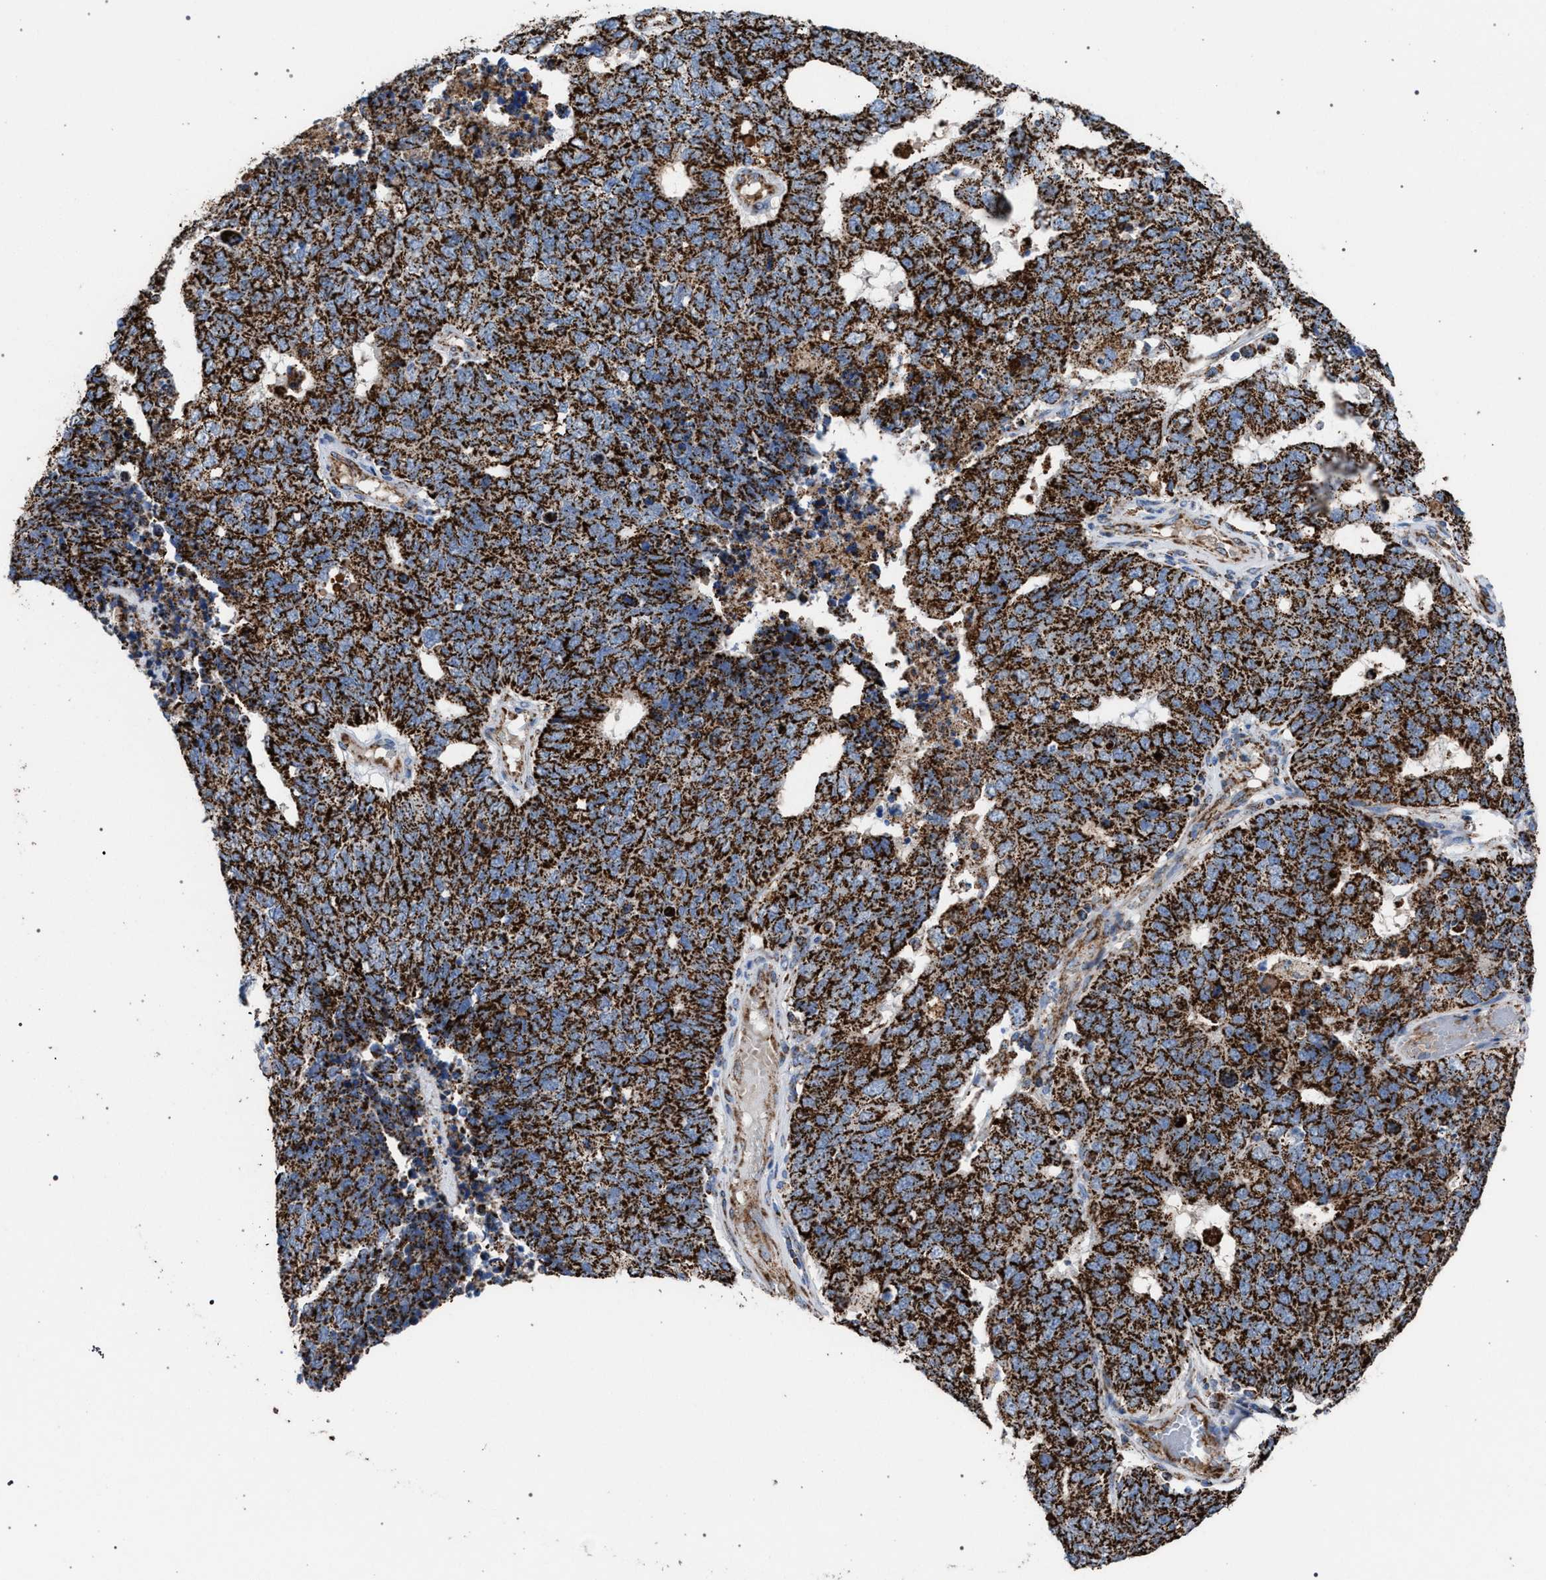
{"staining": {"intensity": "strong", "quantity": ">75%", "location": "cytoplasmic/membranous"}, "tissue": "cervical cancer", "cell_type": "Tumor cells", "image_type": "cancer", "snomed": [{"axis": "morphology", "description": "Squamous cell carcinoma, NOS"}, {"axis": "topography", "description": "Cervix"}], "caption": "High-power microscopy captured an immunohistochemistry (IHC) micrograph of cervical cancer, revealing strong cytoplasmic/membranous staining in approximately >75% of tumor cells.", "gene": "VPS13A", "patient": {"sex": "female", "age": 63}}